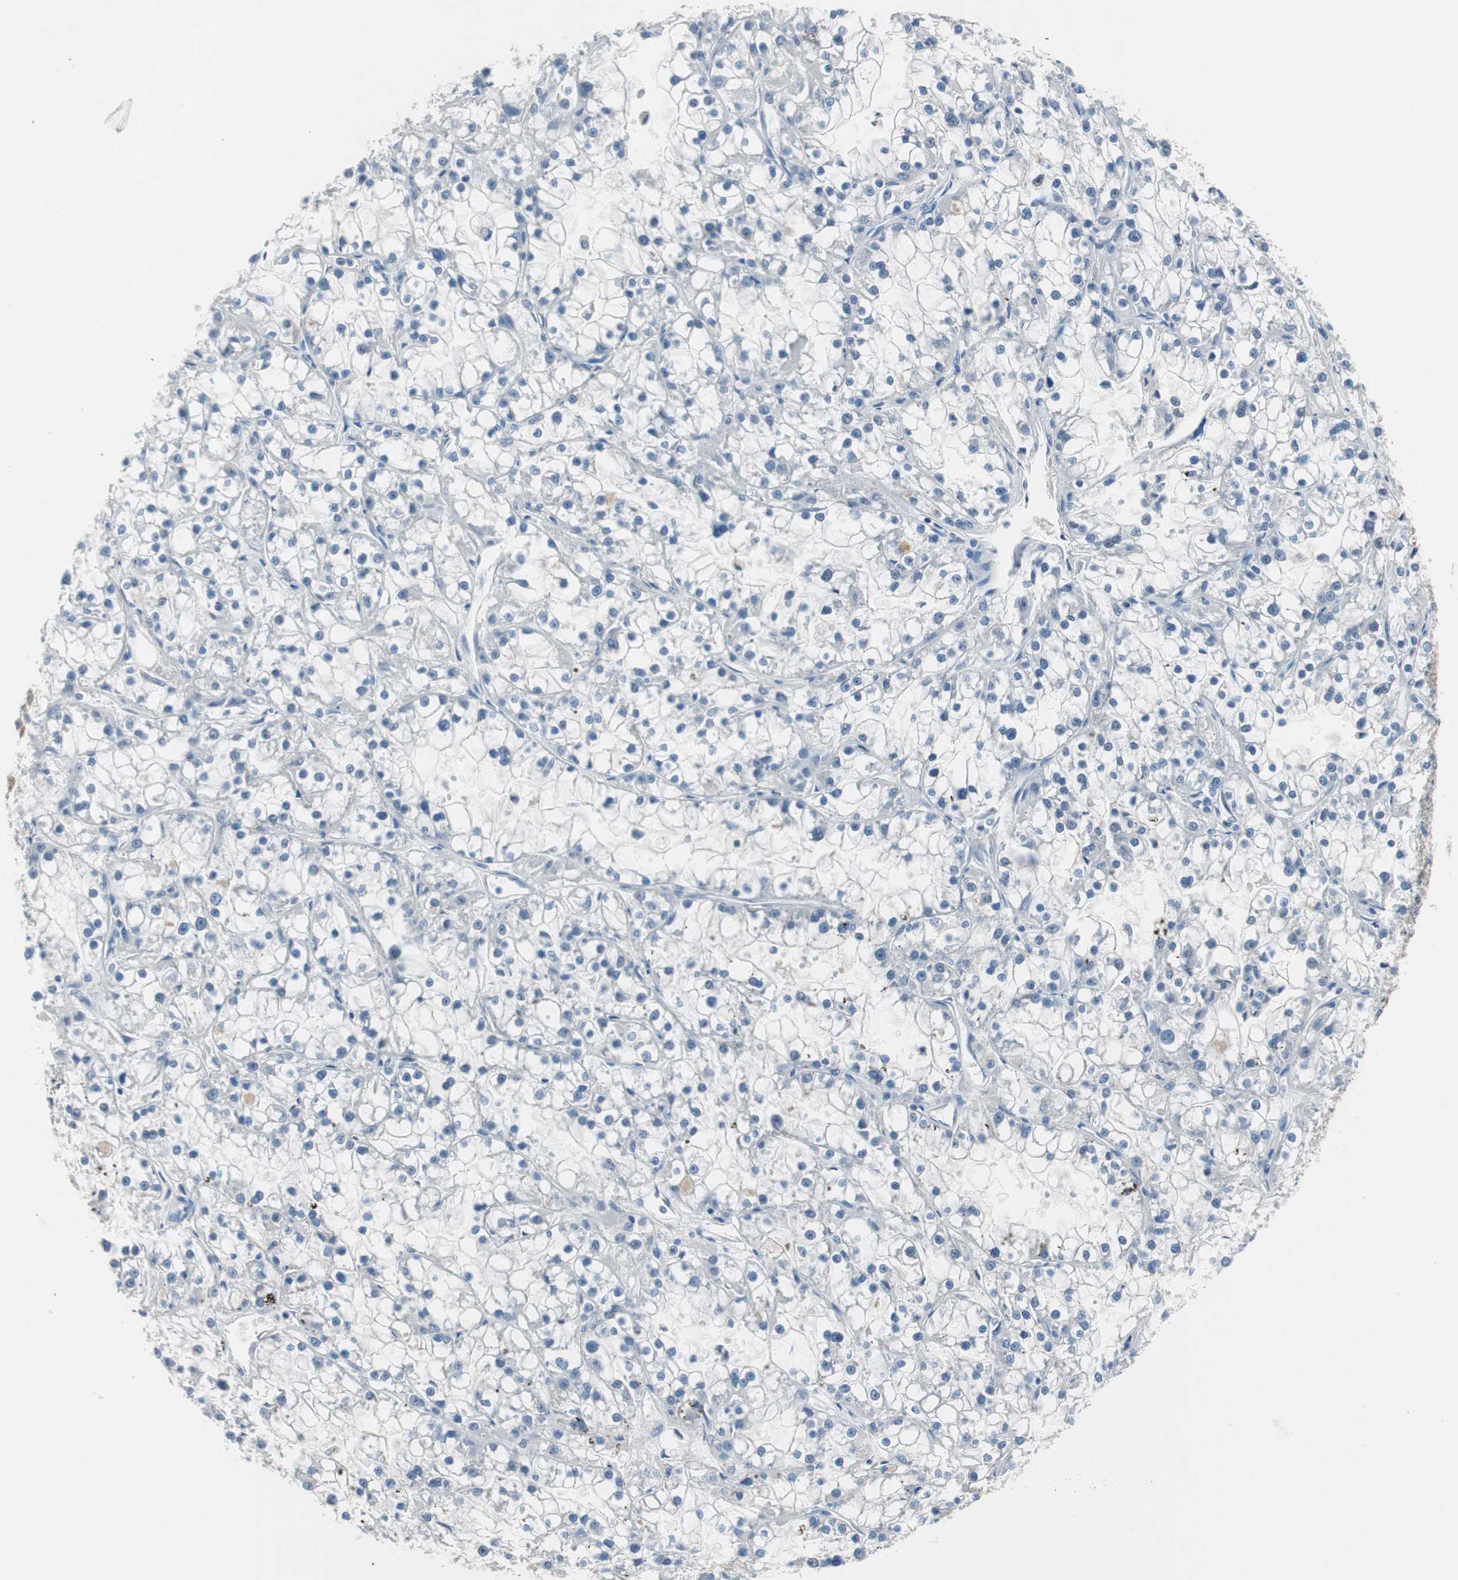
{"staining": {"intensity": "negative", "quantity": "none", "location": "none"}, "tissue": "renal cancer", "cell_type": "Tumor cells", "image_type": "cancer", "snomed": [{"axis": "morphology", "description": "Adenocarcinoma, NOS"}, {"axis": "topography", "description": "Kidney"}], "caption": "The image shows no significant staining in tumor cells of renal cancer.", "gene": "SERPINF1", "patient": {"sex": "female", "age": 52}}